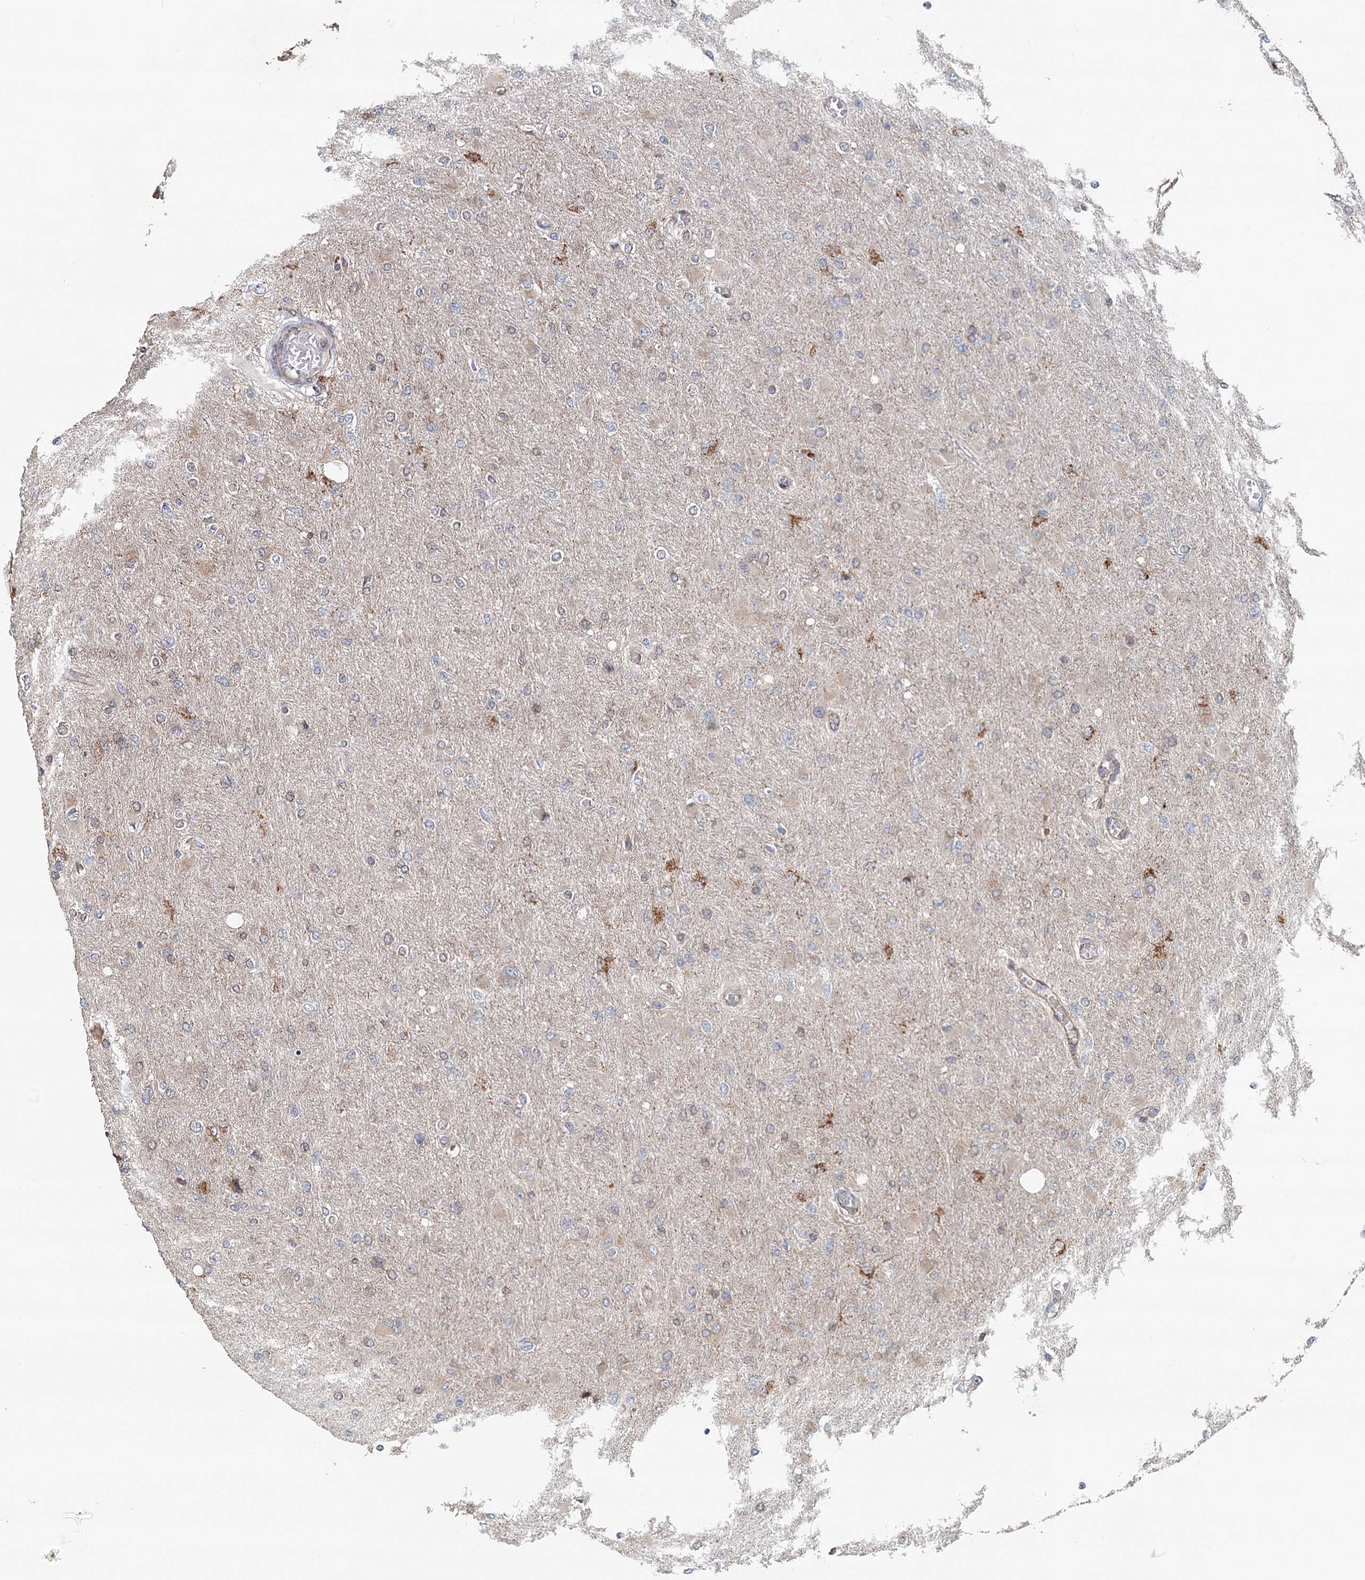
{"staining": {"intensity": "negative", "quantity": "none", "location": "none"}, "tissue": "glioma", "cell_type": "Tumor cells", "image_type": "cancer", "snomed": [{"axis": "morphology", "description": "Glioma, malignant, High grade"}, {"axis": "topography", "description": "Cerebral cortex"}], "caption": "Image shows no protein positivity in tumor cells of glioma tissue.", "gene": "RNF111", "patient": {"sex": "female", "age": 36}}